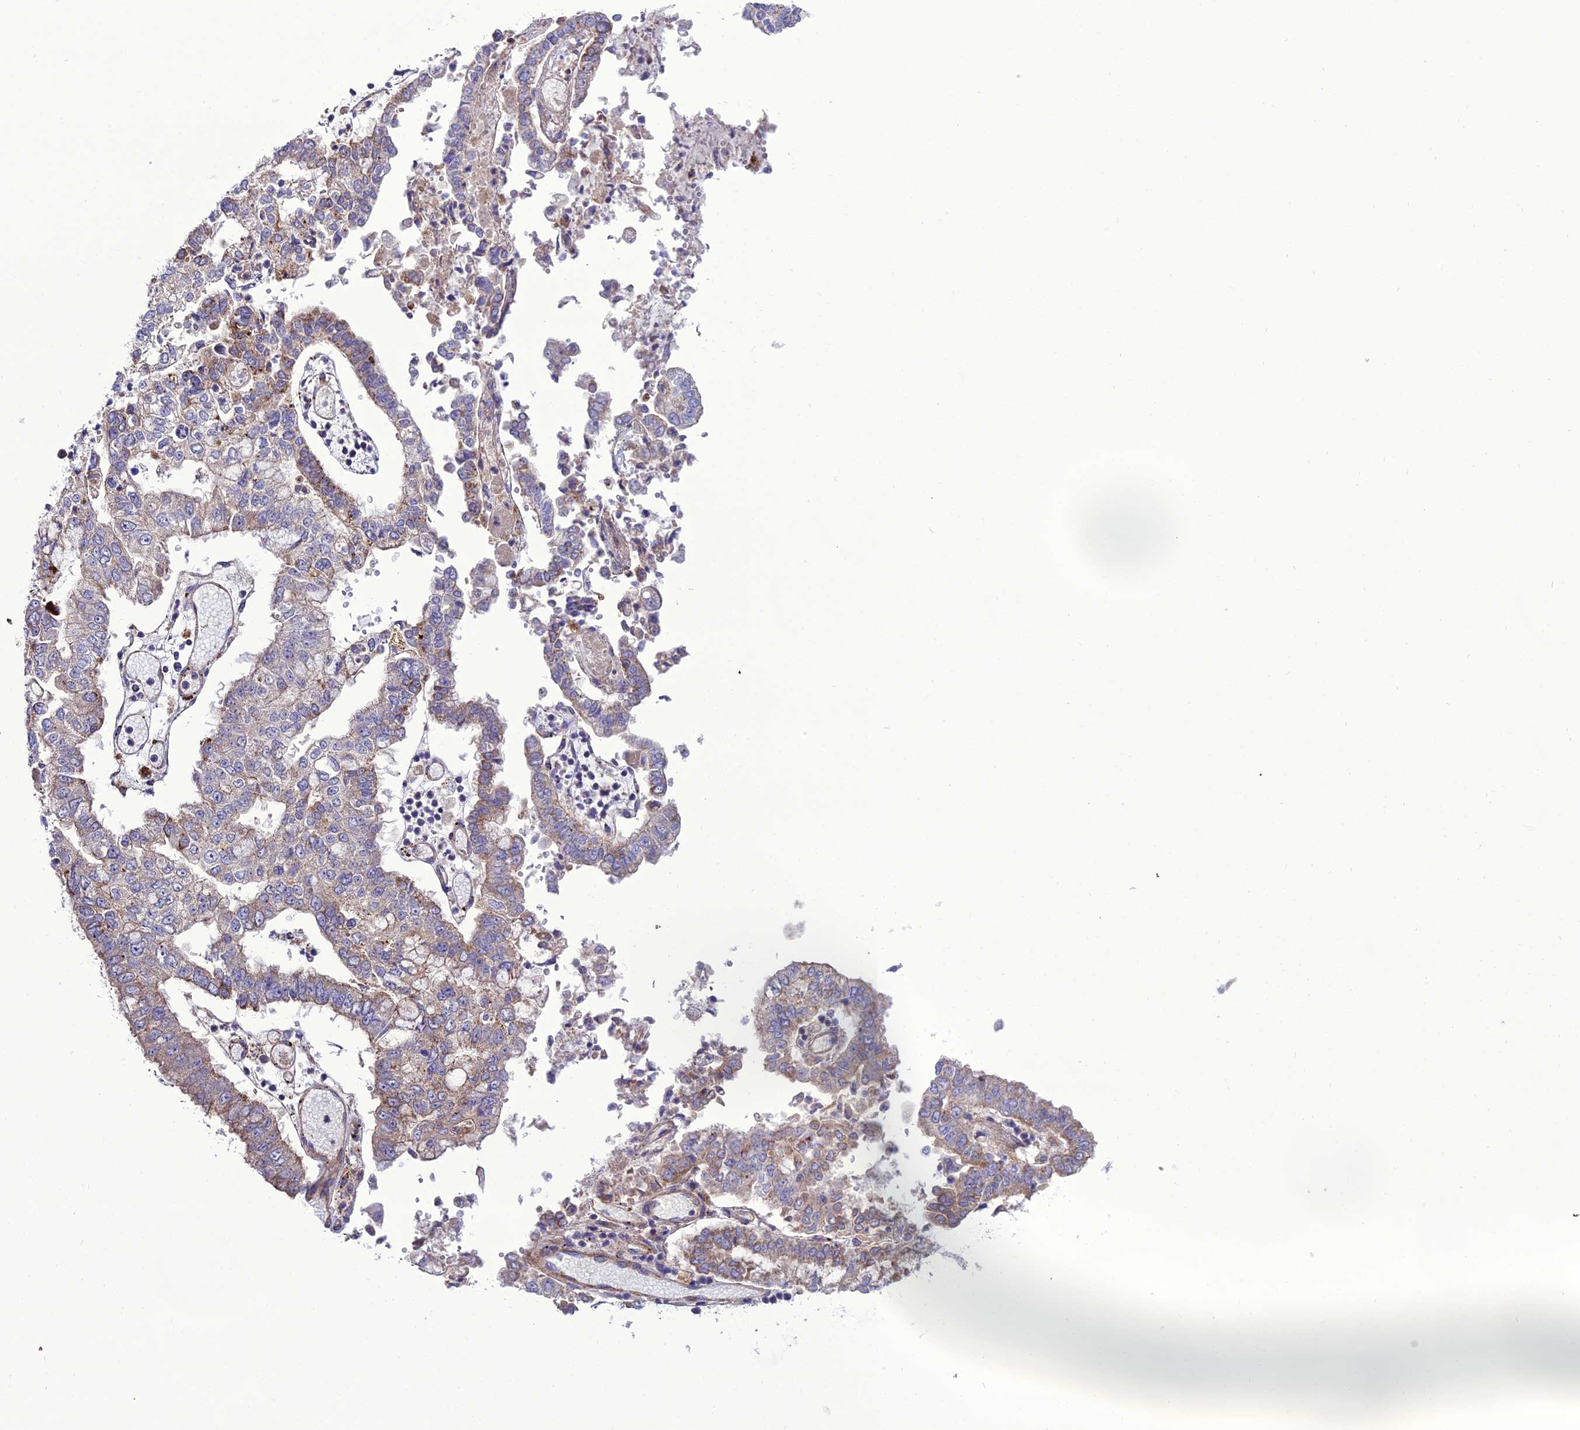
{"staining": {"intensity": "weak", "quantity": "<25%", "location": "cytoplasmic/membranous"}, "tissue": "stomach cancer", "cell_type": "Tumor cells", "image_type": "cancer", "snomed": [{"axis": "morphology", "description": "Adenocarcinoma, NOS"}, {"axis": "topography", "description": "Stomach"}], "caption": "Tumor cells are negative for brown protein staining in stomach adenocarcinoma. Nuclei are stained in blue.", "gene": "PPIL3", "patient": {"sex": "male", "age": 76}}